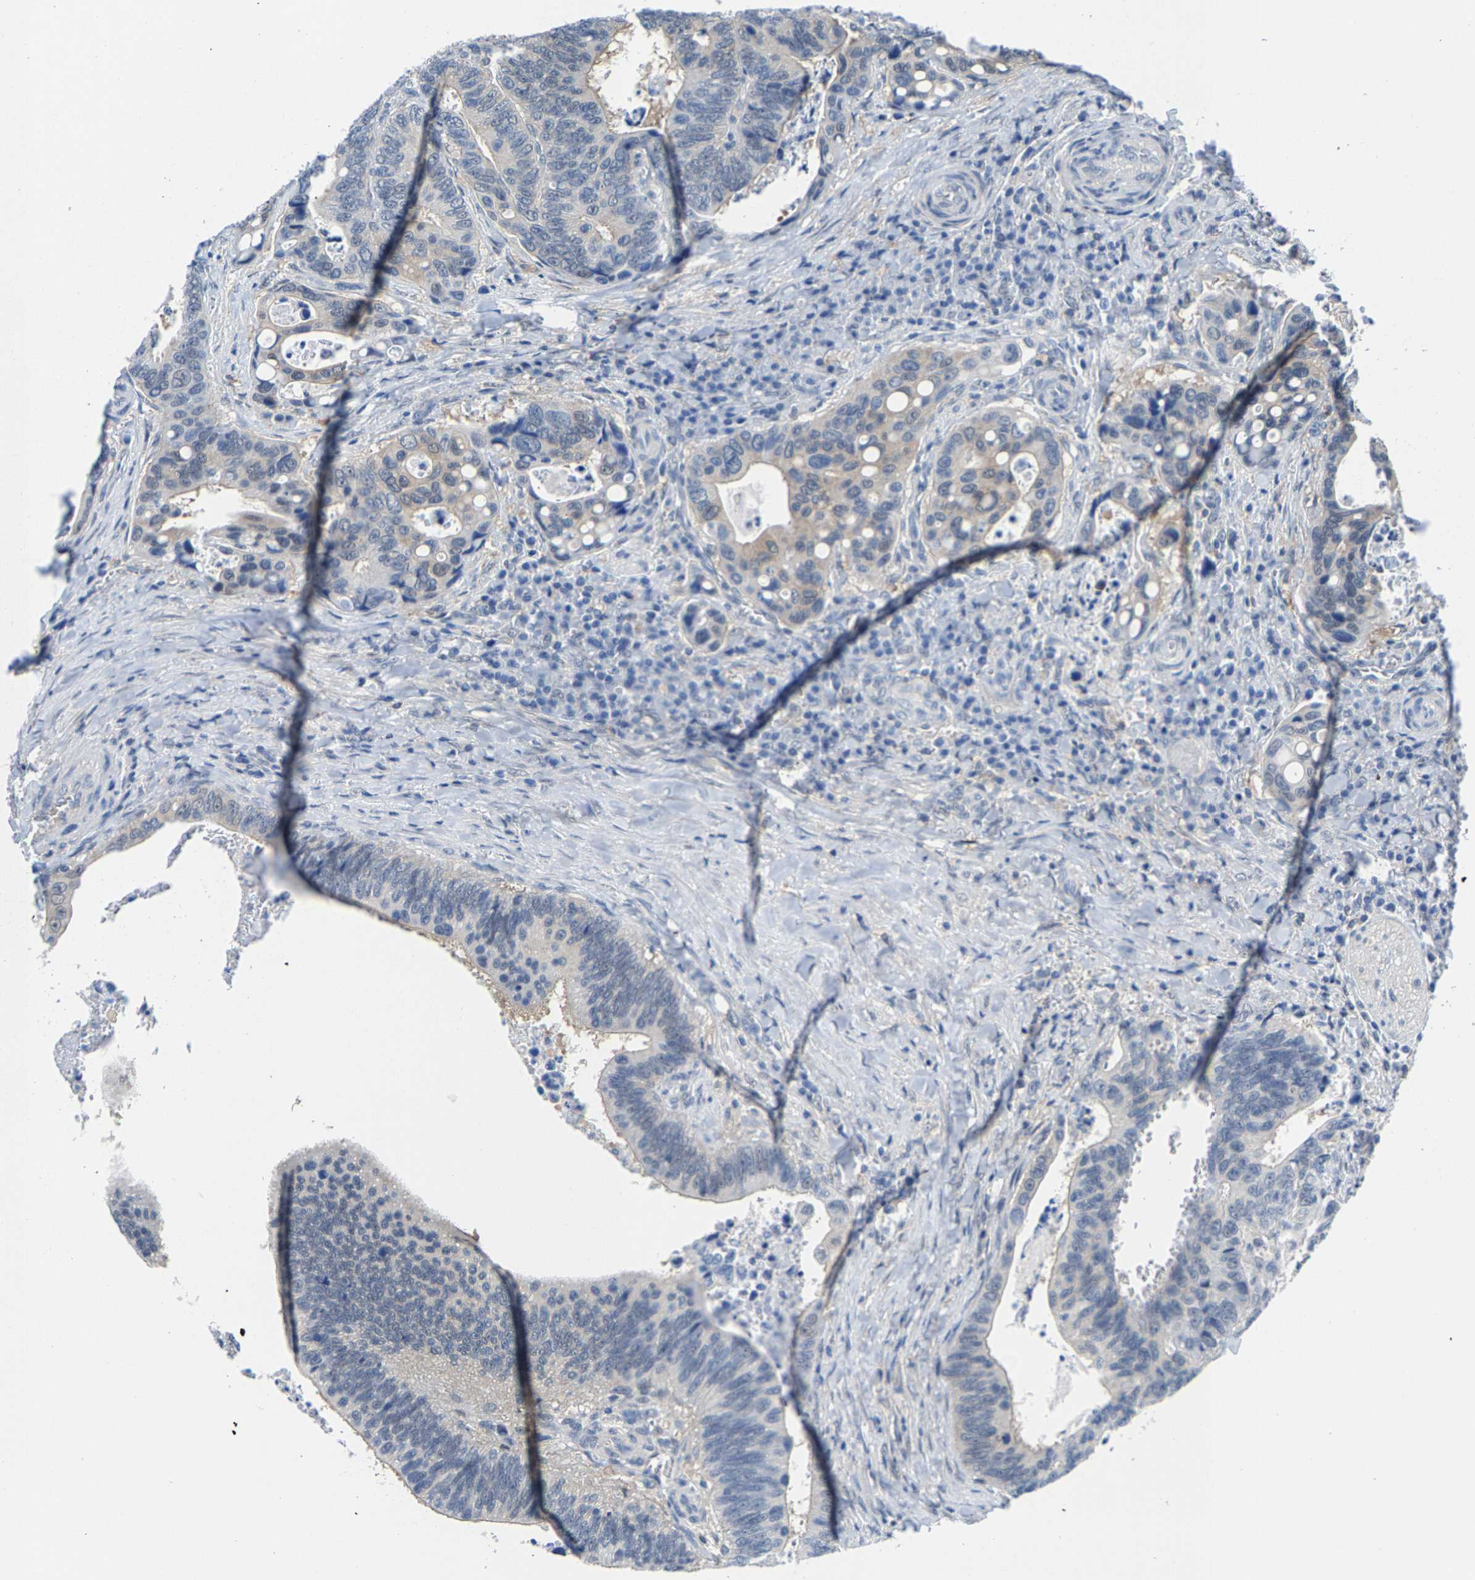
{"staining": {"intensity": "weak", "quantity": "<25%", "location": "cytoplasmic/membranous"}, "tissue": "colorectal cancer", "cell_type": "Tumor cells", "image_type": "cancer", "snomed": [{"axis": "morphology", "description": "Inflammation, NOS"}, {"axis": "morphology", "description": "Adenocarcinoma, NOS"}, {"axis": "topography", "description": "Colon"}], "caption": "Immunohistochemistry micrograph of neoplastic tissue: human colorectal adenocarcinoma stained with DAB demonstrates no significant protein staining in tumor cells.", "gene": "SSH3", "patient": {"sex": "male", "age": 72}}